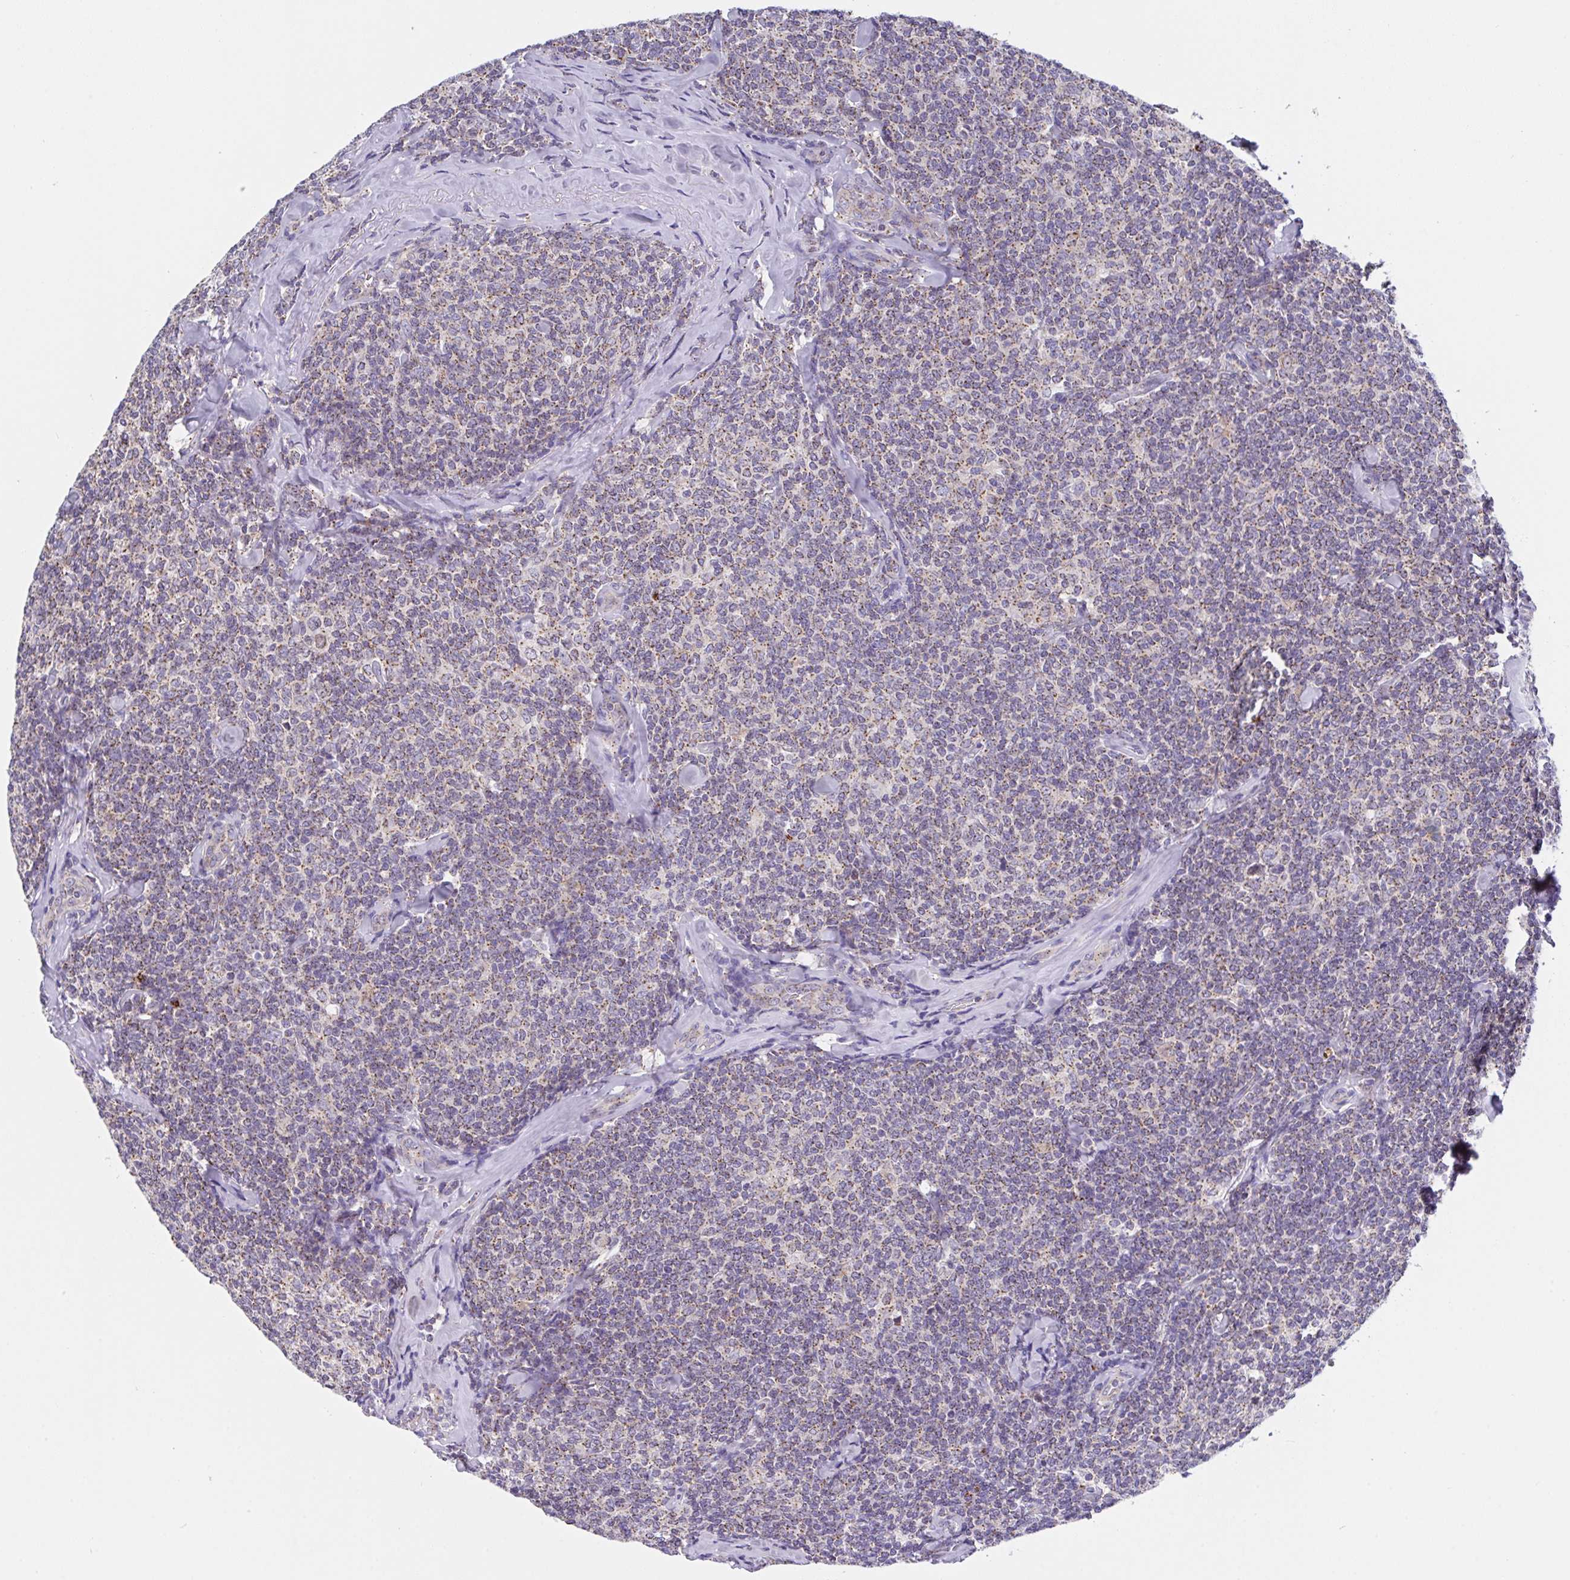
{"staining": {"intensity": "weak", "quantity": "25%-75%", "location": "cytoplasmic/membranous"}, "tissue": "lymphoma", "cell_type": "Tumor cells", "image_type": "cancer", "snomed": [{"axis": "morphology", "description": "Malignant lymphoma, non-Hodgkin's type, Low grade"}, {"axis": "topography", "description": "Lymph node"}], "caption": "Immunohistochemistry staining of malignant lymphoma, non-Hodgkin's type (low-grade), which demonstrates low levels of weak cytoplasmic/membranous positivity in about 25%-75% of tumor cells indicating weak cytoplasmic/membranous protein positivity. The staining was performed using DAB (3,3'-diaminobenzidine) (brown) for protein detection and nuclei were counterstained in hematoxylin (blue).", "gene": "PROSER3", "patient": {"sex": "female", "age": 56}}